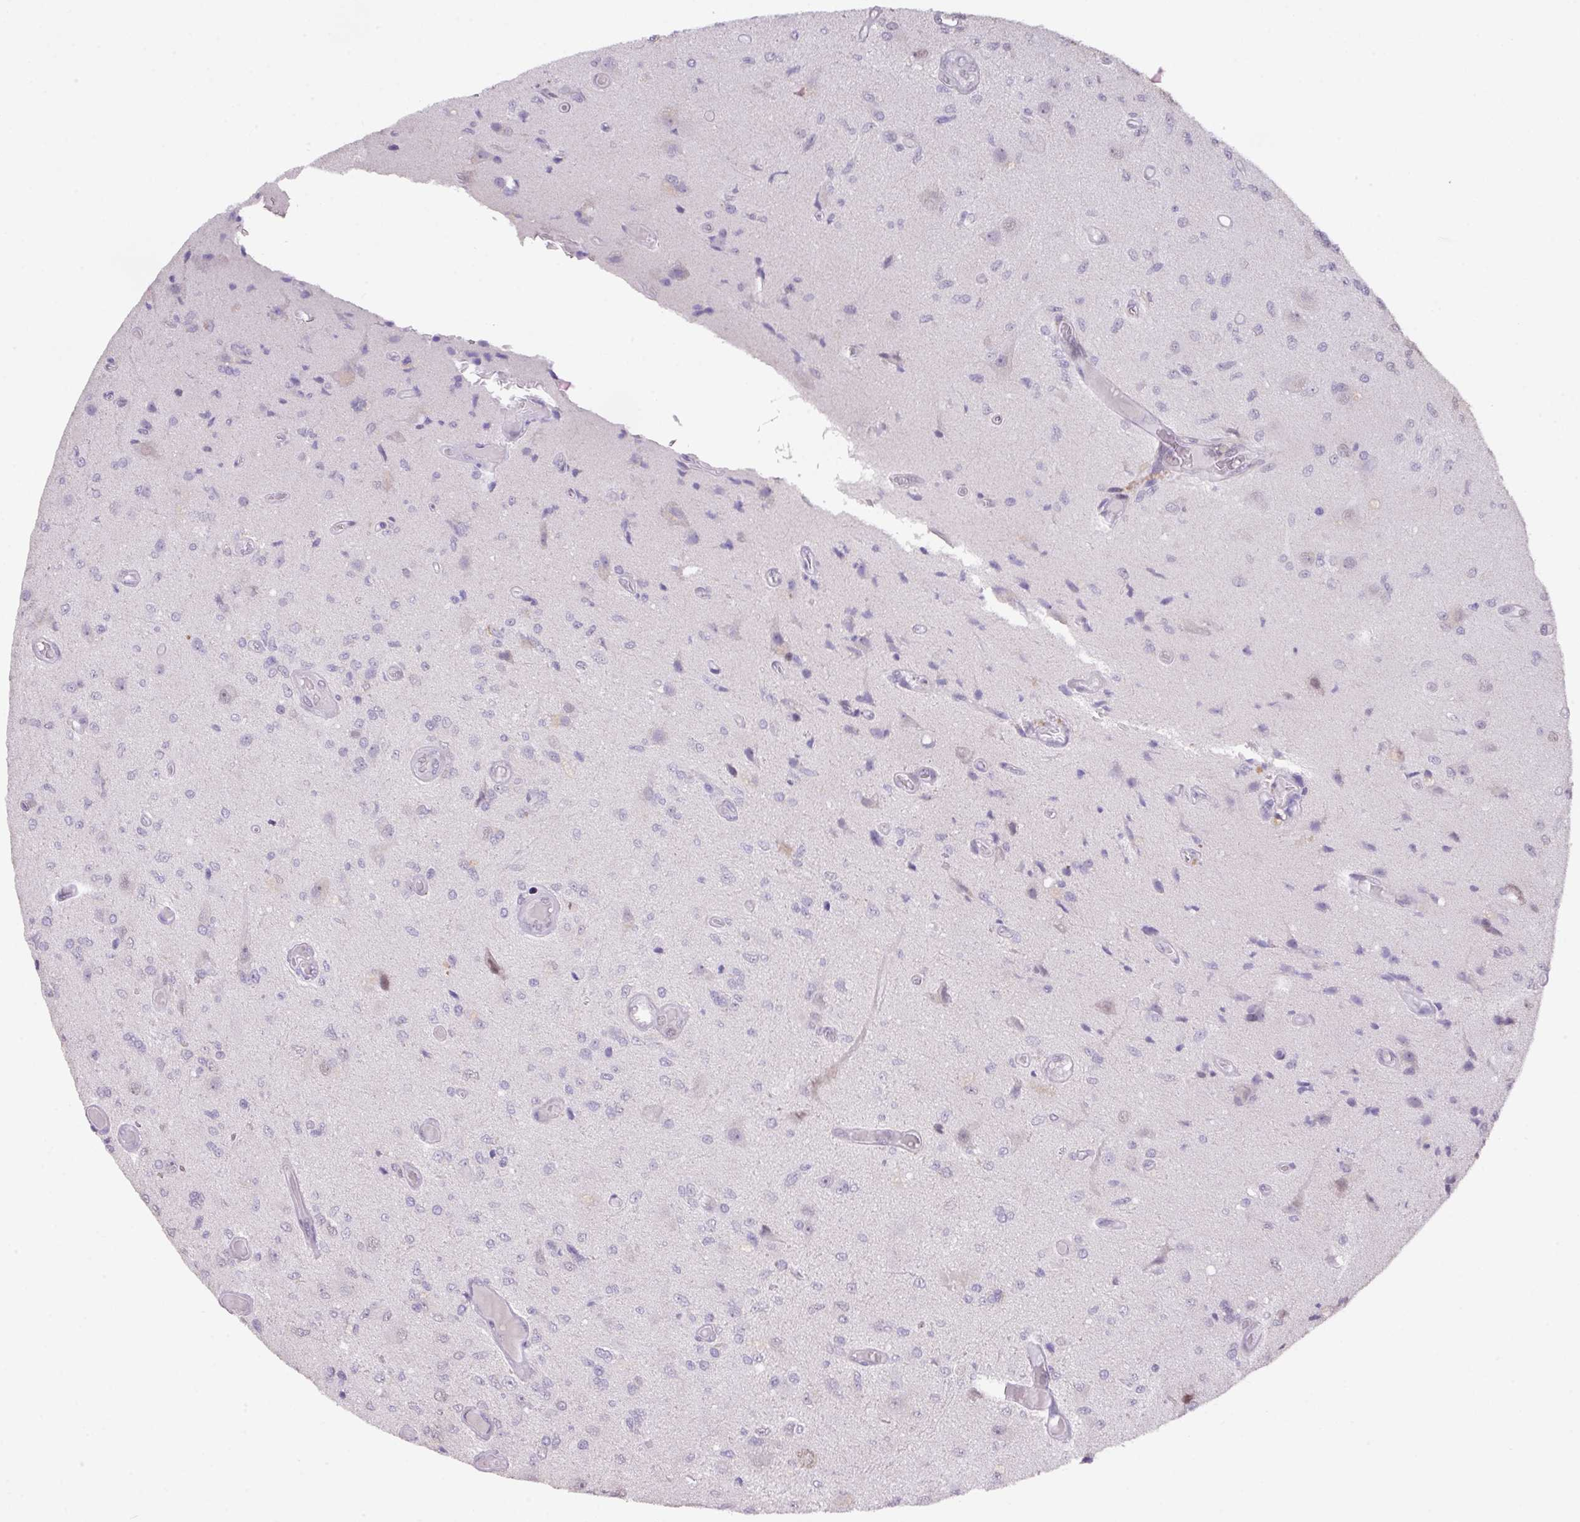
{"staining": {"intensity": "negative", "quantity": "none", "location": "none"}, "tissue": "glioma", "cell_type": "Tumor cells", "image_type": "cancer", "snomed": [{"axis": "morphology", "description": "Normal tissue, NOS"}, {"axis": "morphology", "description": "Glioma, malignant, High grade"}, {"axis": "topography", "description": "Cerebral cortex"}], "caption": "Immunohistochemical staining of glioma displays no significant positivity in tumor cells.", "gene": "ANKRD13B", "patient": {"sex": "male", "age": 77}}